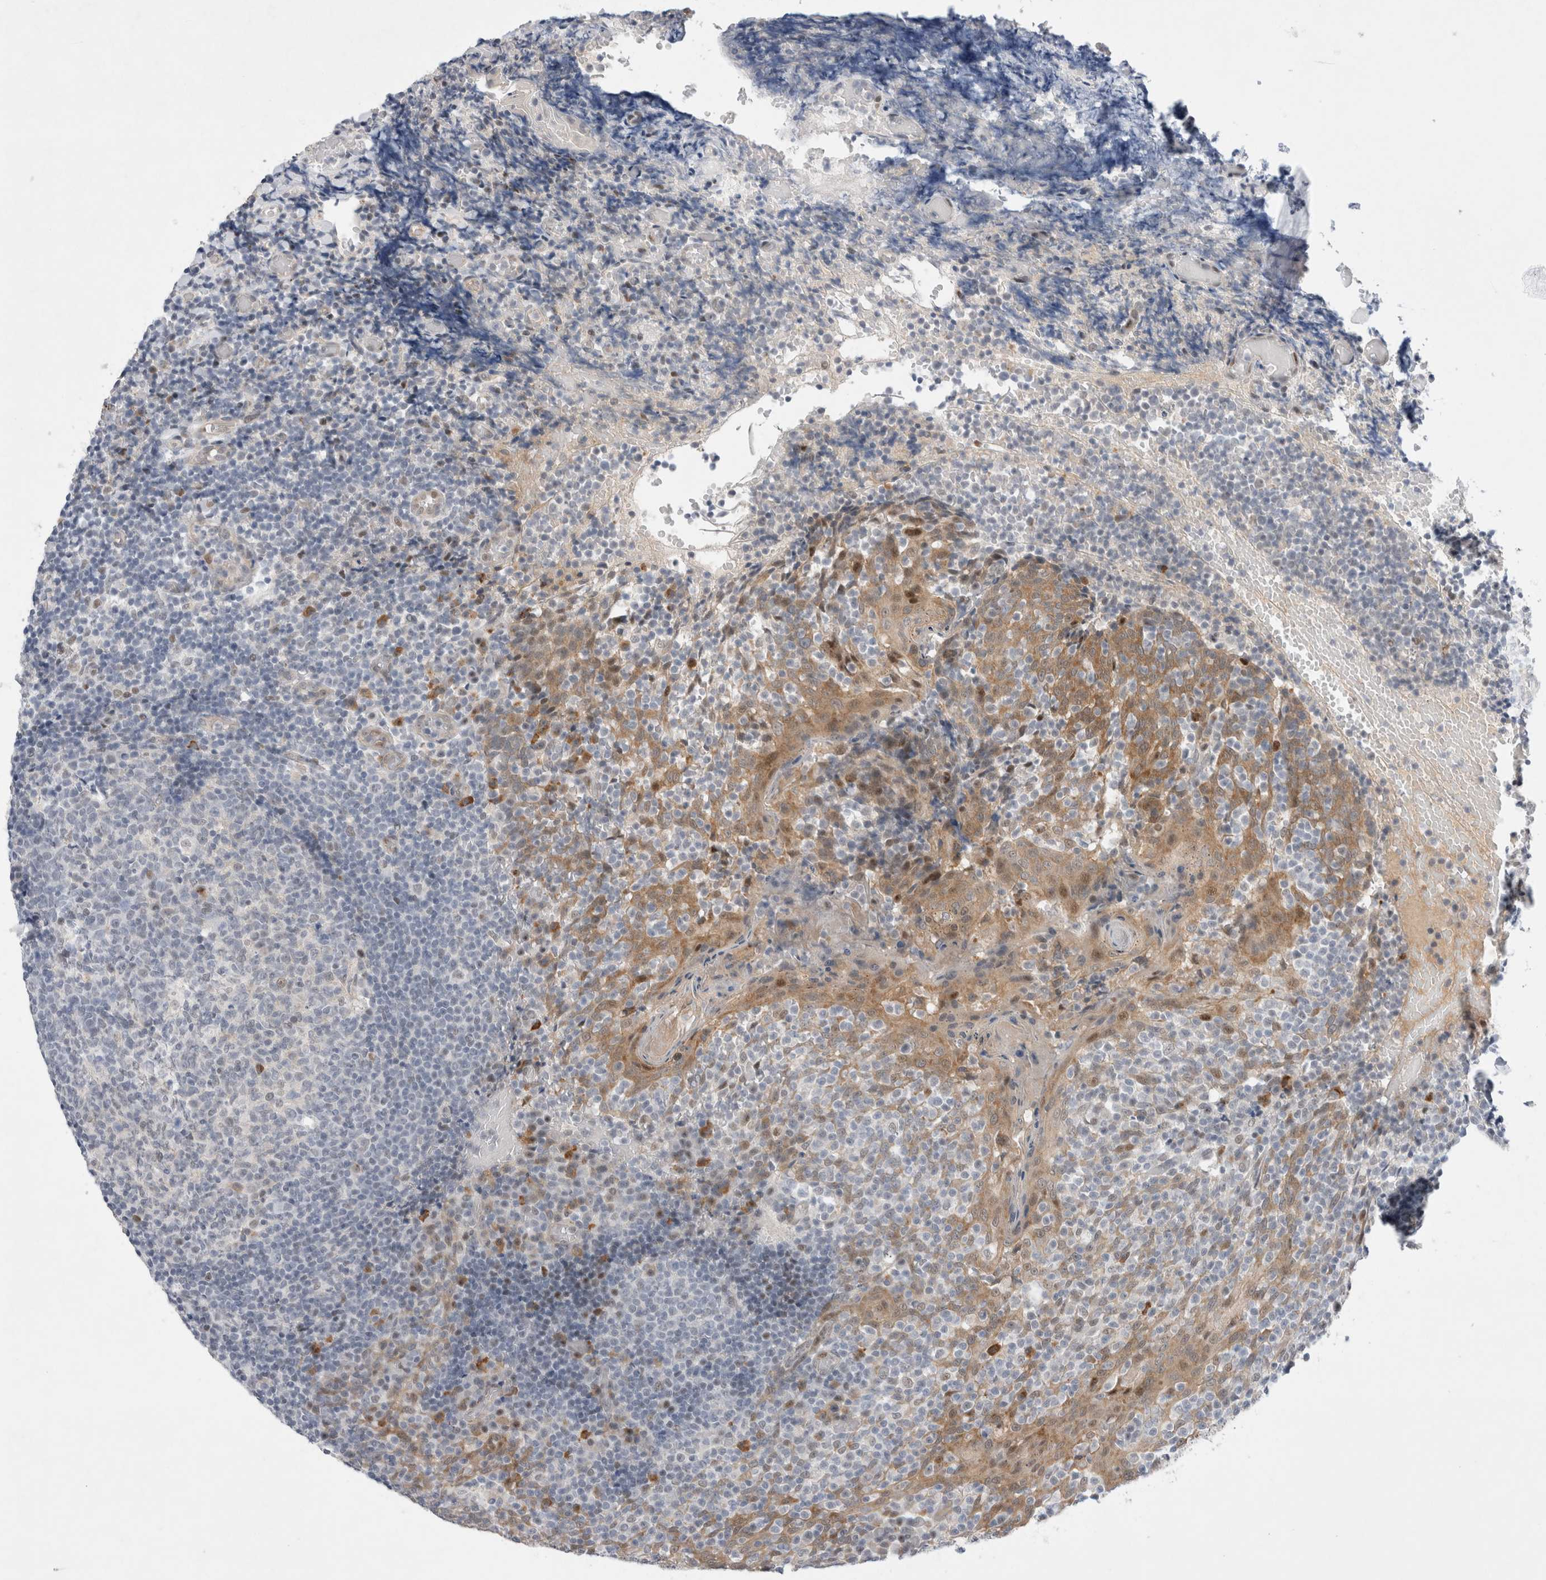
{"staining": {"intensity": "weak", "quantity": "<25%", "location": "nuclear"}, "tissue": "tonsil", "cell_type": "Germinal center cells", "image_type": "normal", "snomed": [{"axis": "morphology", "description": "Normal tissue, NOS"}, {"axis": "topography", "description": "Tonsil"}], "caption": "The histopathology image exhibits no staining of germinal center cells in normal tonsil.", "gene": "WIPF2", "patient": {"sex": "female", "age": 19}}